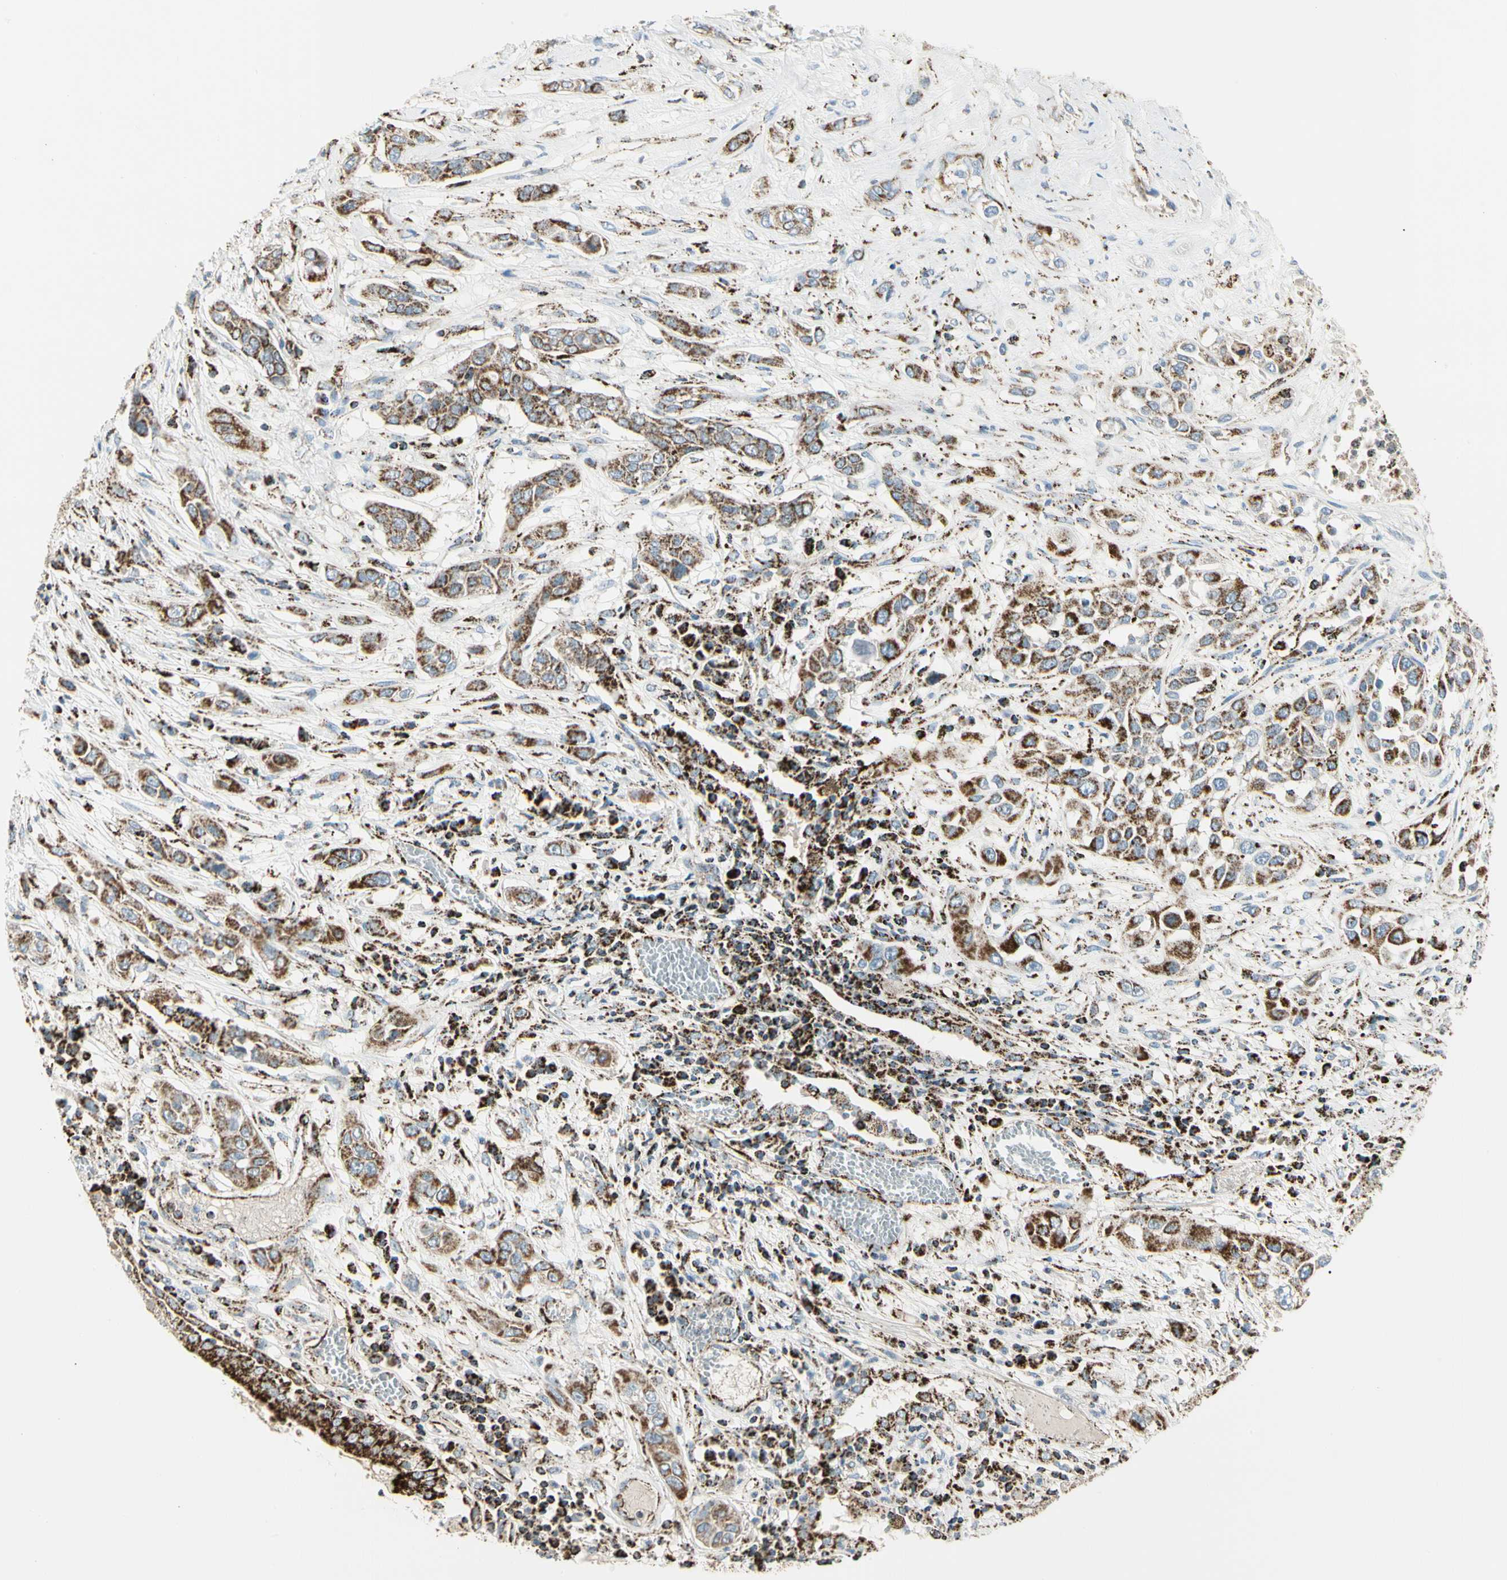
{"staining": {"intensity": "strong", "quantity": ">75%", "location": "cytoplasmic/membranous"}, "tissue": "lung cancer", "cell_type": "Tumor cells", "image_type": "cancer", "snomed": [{"axis": "morphology", "description": "Squamous cell carcinoma, NOS"}, {"axis": "topography", "description": "Lung"}], "caption": "High-magnification brightfield microscopy of lung squamous cell carcinoma stained with DAB (brown) and counterstained with hematoxylin (blue). tumor cells exhibit strong cytoplasmic/membranous positivity is appreciated in about>75% of cells.", "gene": "ME2", "patient": {"sex": "male", "age": 71}}